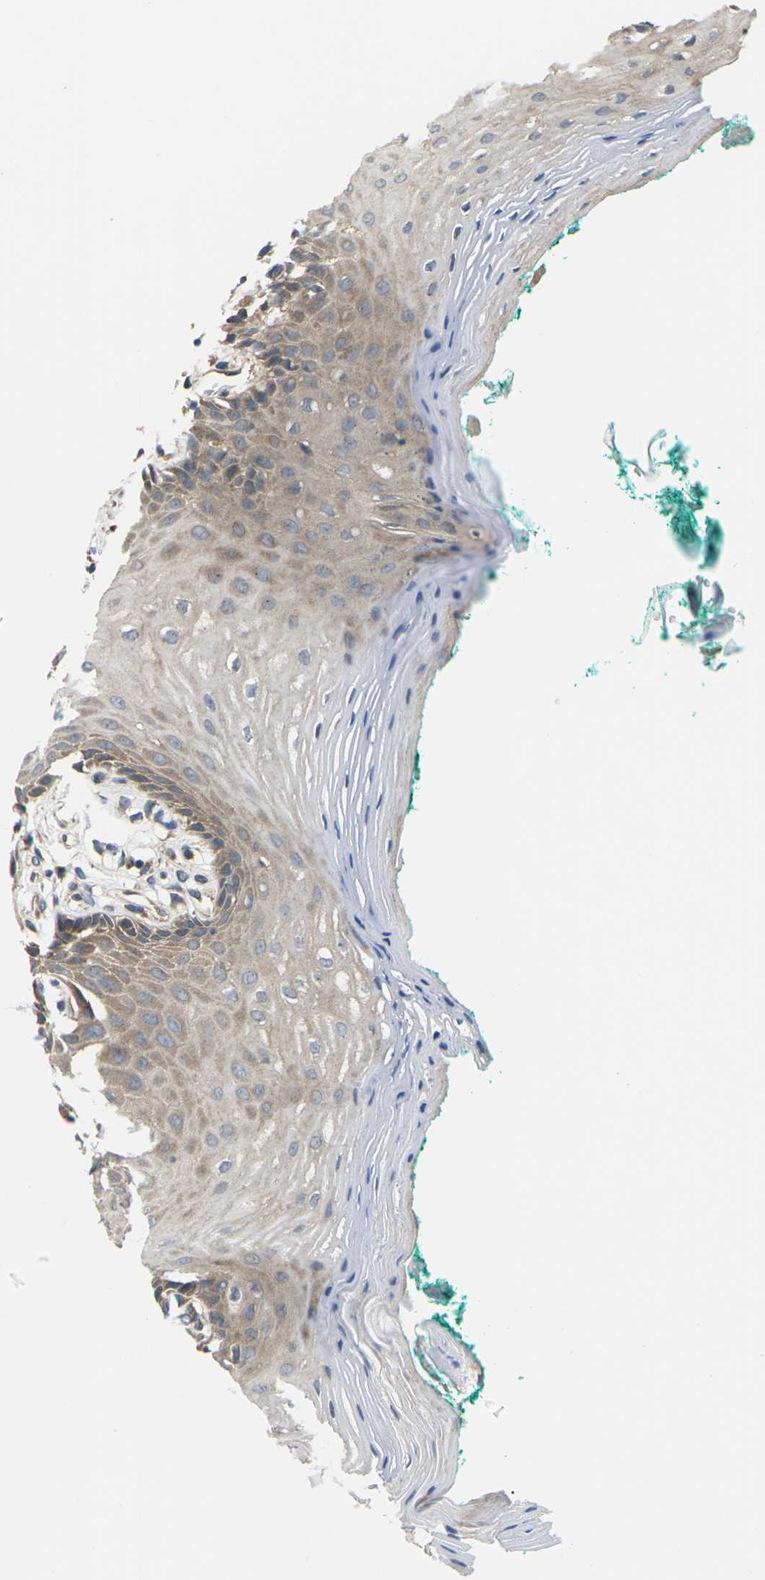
{"staining": {"intensity": "weak", "quantity": ">75%", "location": "cytoplasmic/membranous"}, "tissue": "oral mucosa", "cell_type": "Squamous epithelial cells", "image_type": "normal", "snomed": [{"axis": "morphology", "description": "Normal tissue, NOS"}, {"axis": "topography", "description": "Skeletal muscle"}, {"axis": "topography", "description": "Oral tissue"}, {"axis": "topography", "description": "Peripheral nerve tissue"}], "caption": "This image displays IHC staining of benign oral mucosa, with low weak cytoplasmic/membranous staining in approximately >75% of squamous epithelial cells.", "gene": "NRAS", "patient": {"sex": "female", "age": 84}}